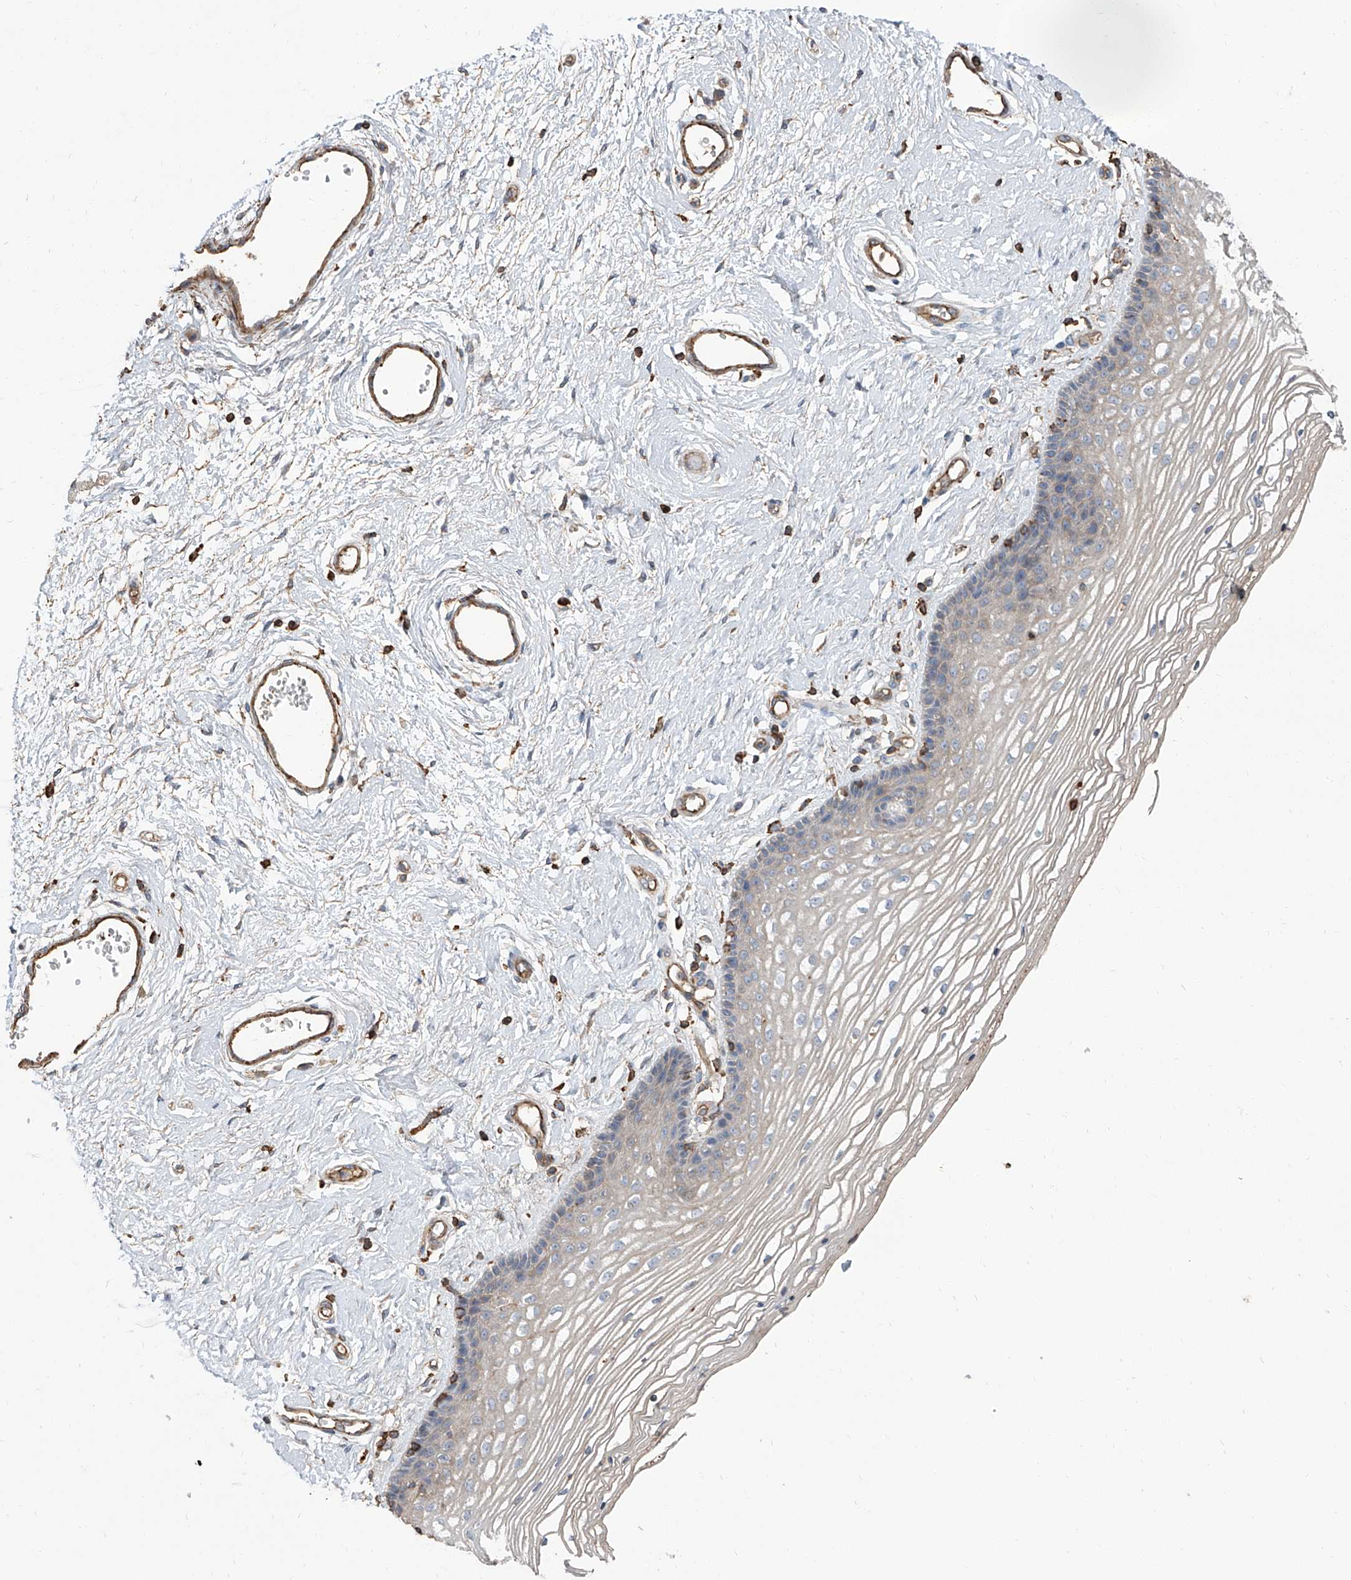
{"staining": {"intensity": "weak", "quantity": "<25%", "location": "cytoplasmic/membranous"}, "tissue": "vagina", "cell_type": "Squamous epithelial cells", "image_type": "normal", "snomed": [{"axis": "morphology", "description": "Normal tissue, NOS"}, {"axis": "topography", "description": "Vagina"}], "caption": "Immunohistochemistry (IHC) histopathology image of normal vagina: human vagina stained with DAB (3,3'-diaminobenzidine) reveals no significant protein staining in squamous epithelial cells. (Immunohistochemistry (IHC), brightfield microscopy, high magnification).", "gene": "PIEZO2", "patient": {"sex": "female", "age": 46}}